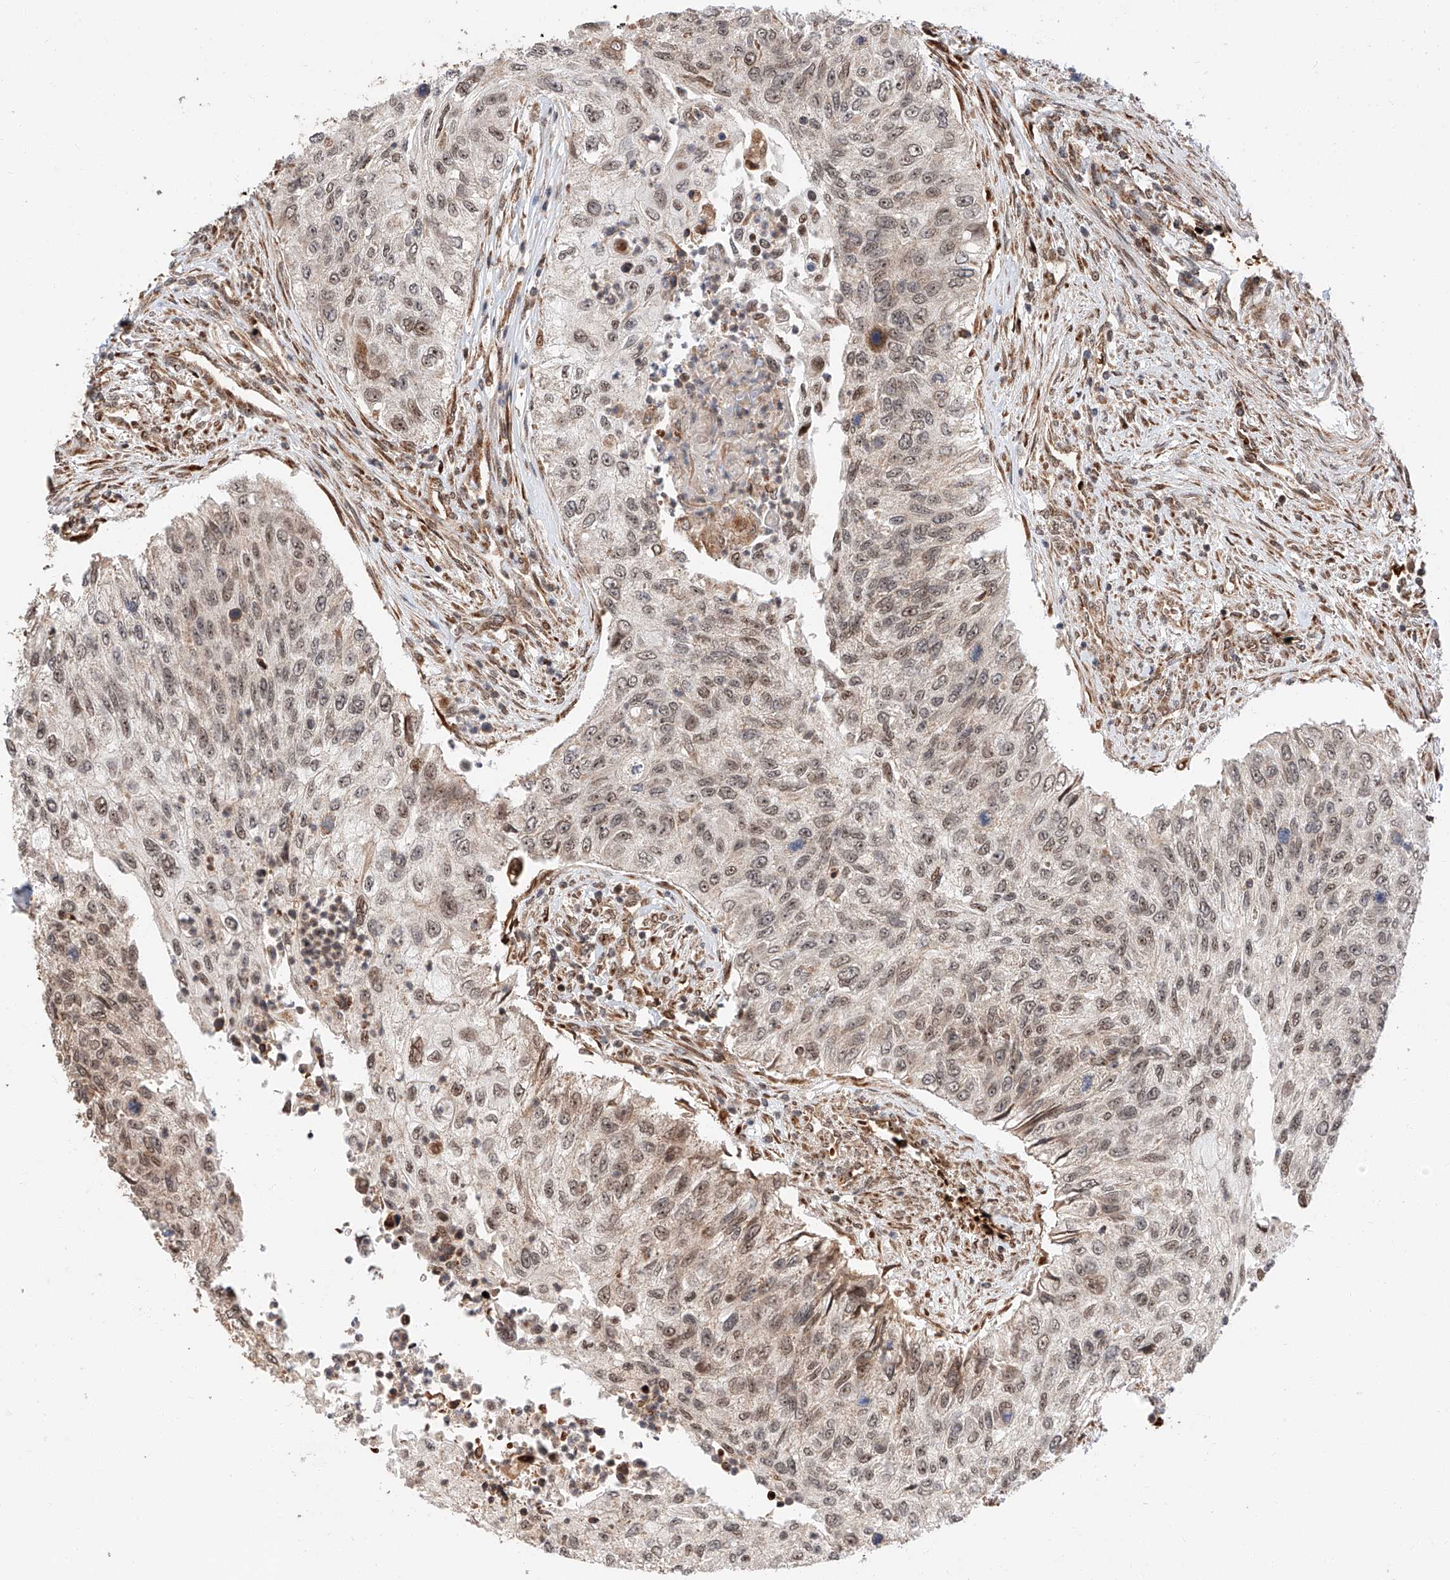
{"staining": {"intensity": "weak", "quantity": ">75%", "location": "cytoplasmic/membranous,nuclear"}, "tissue": "urothelial cancer", "cell_type": "Tumor cells", "image_type": "cancer", "snomed": [{"axis": "morphology", "description": "Urothelial carcinoma, High grade"}, {"axis": "topography", "description": "Urinary bladder"}], "caption": "IHC of human urothelial carcinoma (high-grade) exhibits low levels of weak cytoplasmic/membranous and nuclear staining in about >75% of tumor cells. The protein is shown in brown color, while the nuclei are stained blue.", "gene": "THTPA", "patient": {"sex": "female", "age": 60}}